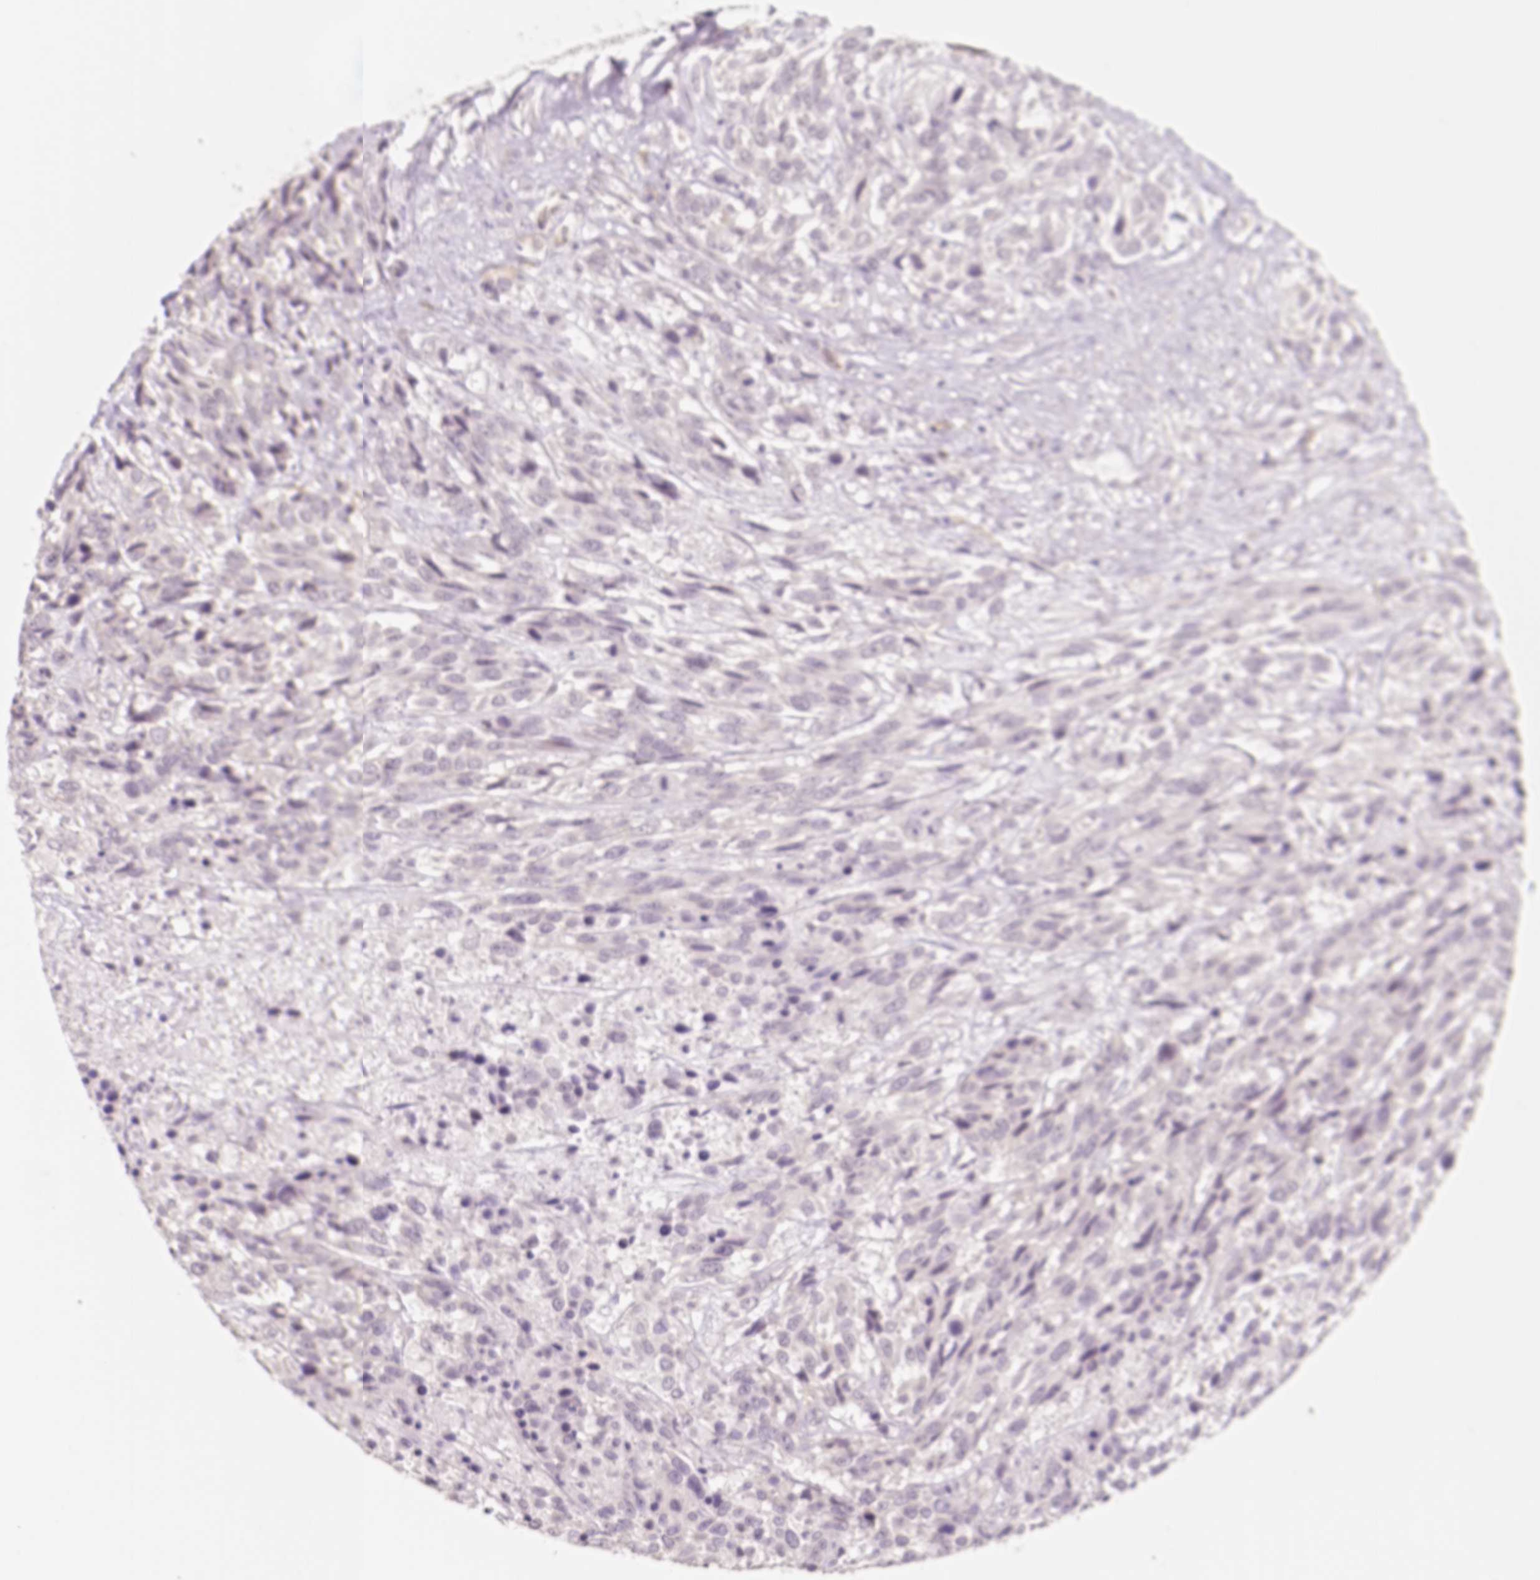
{"staining": {"intensity": "negative", "quantity": "none", "location": "none"}, "tissue": "urothelial cancer", "cell_type": "Tumor cells", "image_type": "cancer", "snomed": [{"axis": "morphology", "description": "Urothelial carcinoma, High grade"}, {"axis": "topography", "description": "Urinary bladder"}], "caption": "Immunohistochemistry image of neoplastic tissue: human urothelial carcinoma (high-grade) stained with DAB (3,3'-diaminobenzidine) exhibits no significant protein expression in tumor cells.", "gene": "C1orf167", "patient": {"sex": "female", "age": 70}}